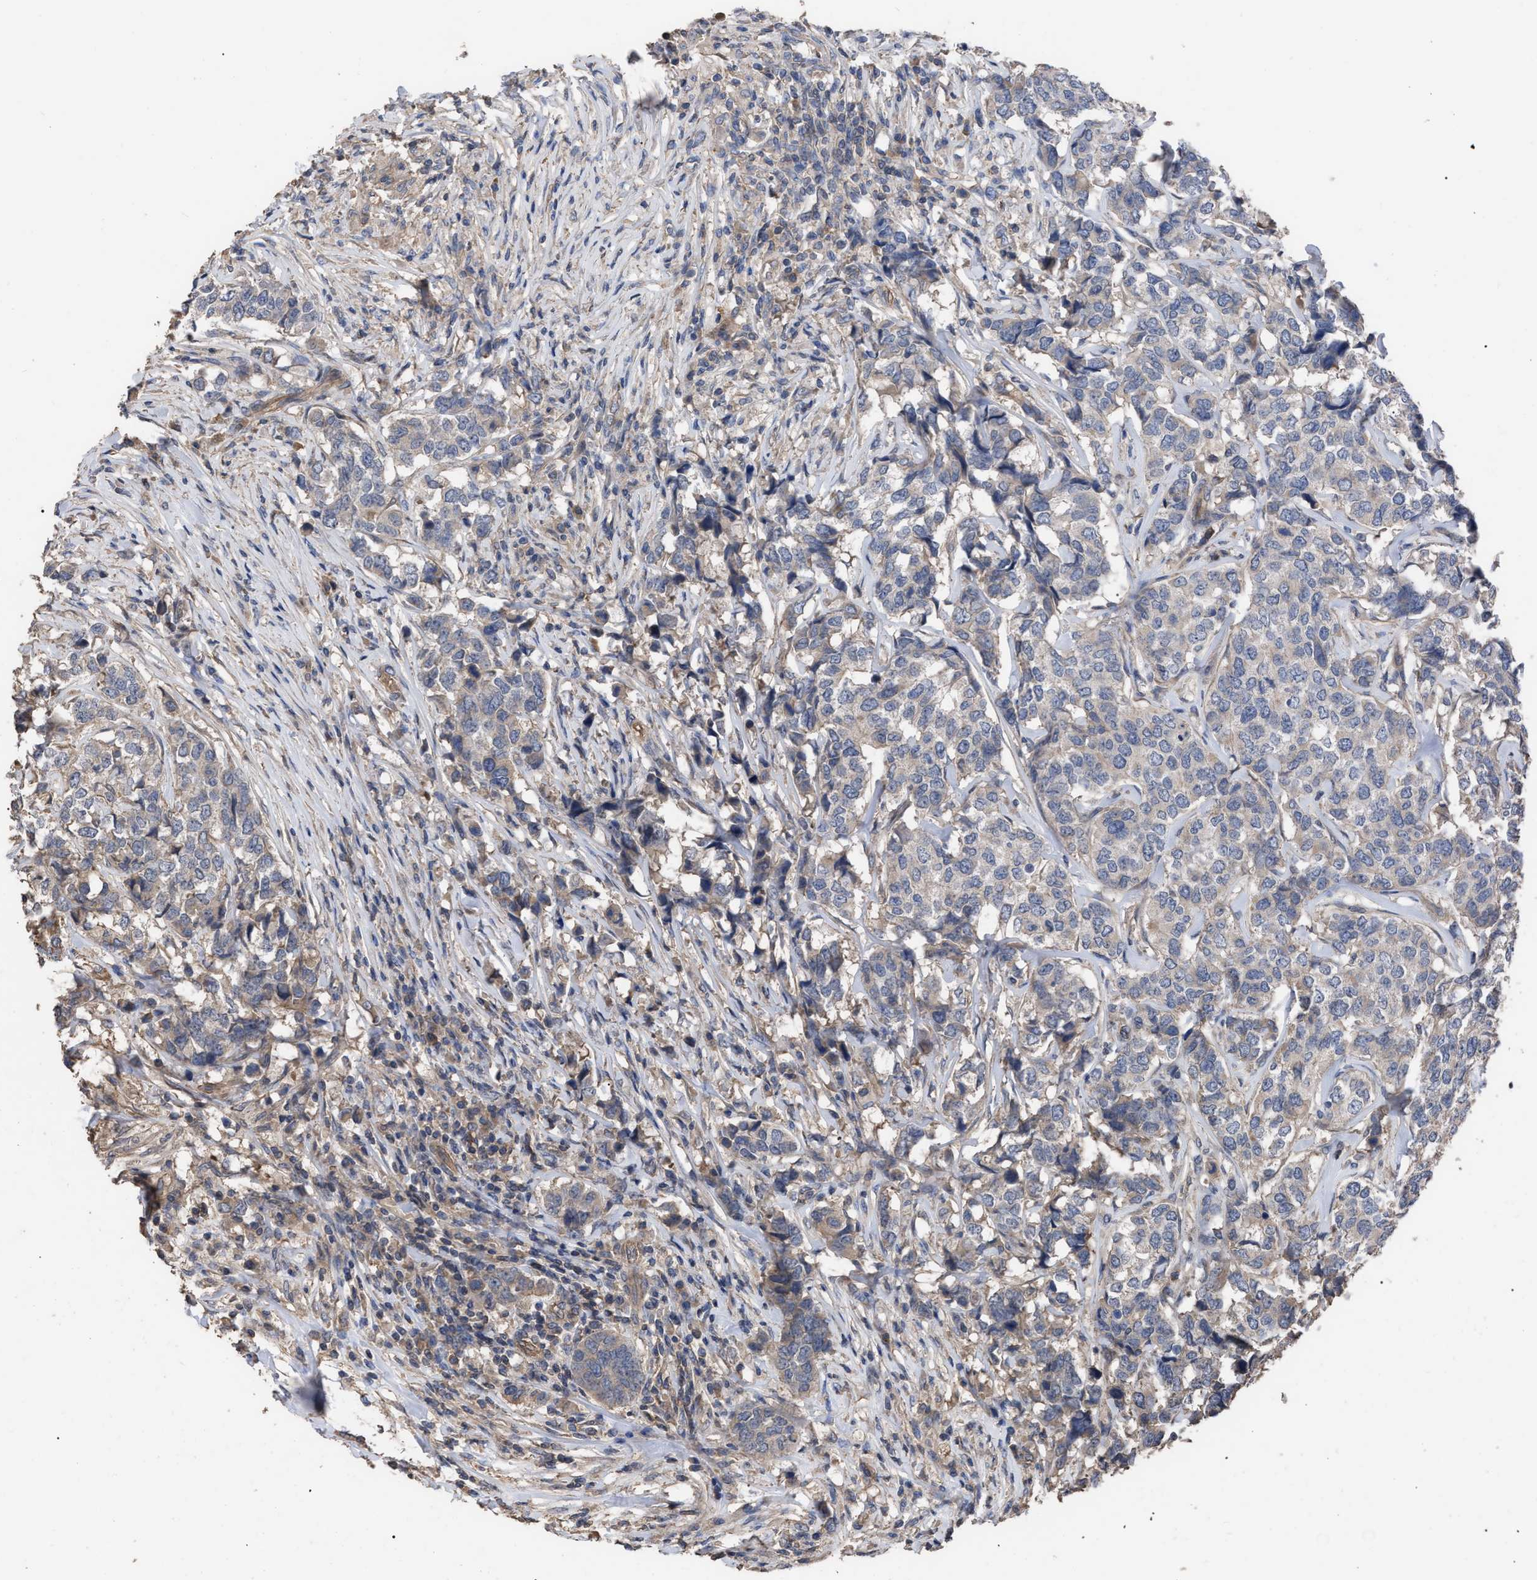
{"staining": {"intensity": "weak", "quantity": "25%-75%", "location": "cytoplasmic/membranous"}, "tissue": "breast cancer", "cell_type": "Tumor cells", "image_type": "cancer", "snomed": [{"axis": "morphology", "description": "Lobular carcinoma"}, {"axis": "topography", "description": "Breast"}], "caption": "A photomicrograph of breast cancer stained for a protein exhibits weak cytoplasmic/membranous brown staining in tumor cells.", "gene": "BTN2A1", "patient": {"sex": "female", "age": 59}}